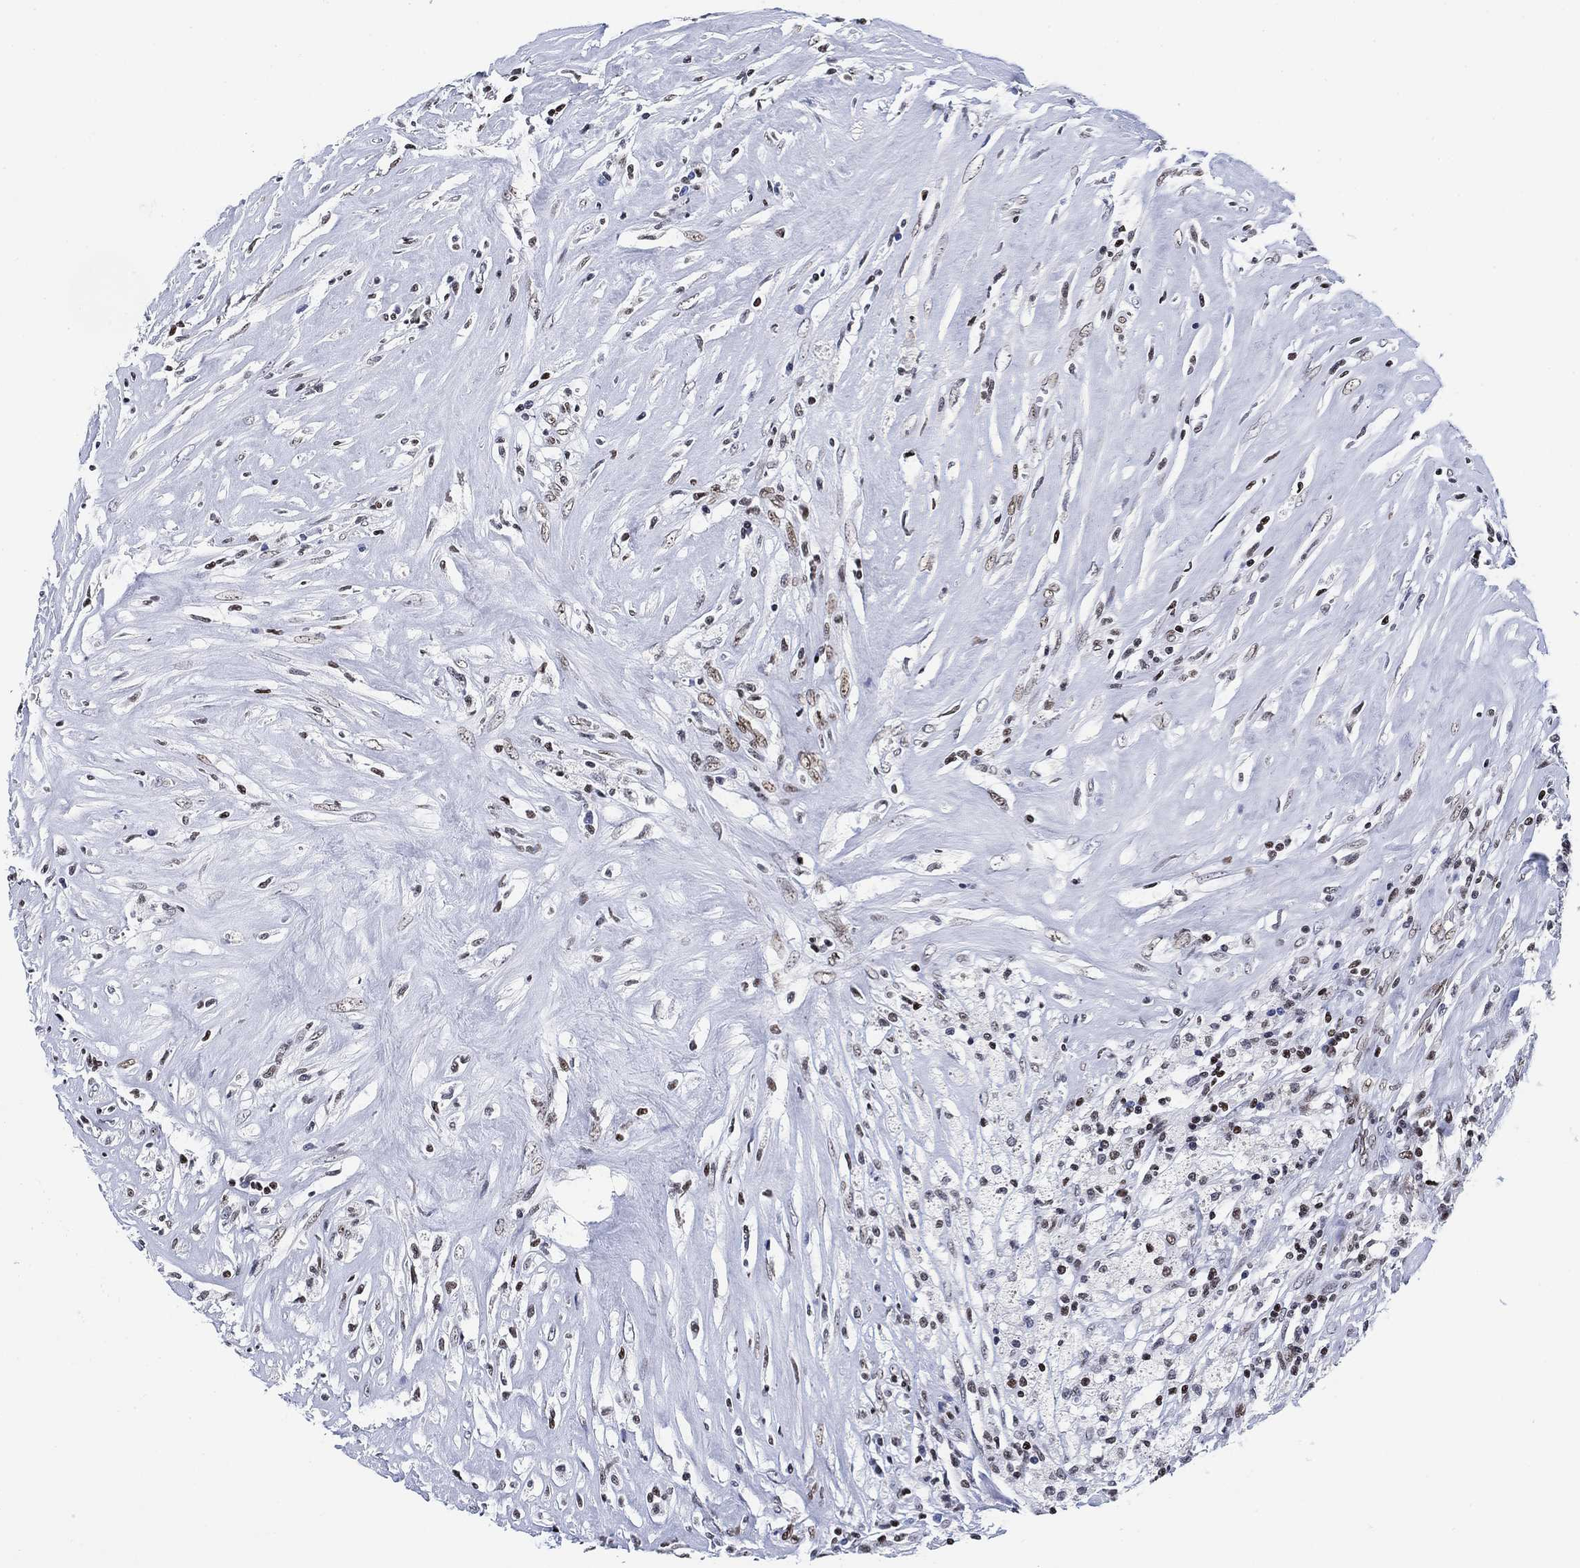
{"staining": {"intensity": "moderate", "quantity": "<25%", "location": "nuclear"}, "tissue": "testis cancer", "cell_type": "Tumor cells", "image_type": "cancer", "snomed": [{"axis": "morphology", "description": "Necrosis, NOS"}, {"axis": "morphology", "description": "Carcinoma, Embryonal, NOS"}, {"axis": "topography", "description": "Testis"}], "caption": "High-magnification brightfield microscopy of testis cancer (embryonal carcinoma) stained with DAB (3,3'-diaminobenzidine) (brown) and counterstained with hematoxylin (blue). tumor cells exhibit moderate nuclear staining is appreciated in about<25% of cells. The staining was performed using DAB (3,3'-diaminobenzidine), with brown indicating positive protein expression. Nuclei are stained blue with hematoxylin.", "gene": "H1-10", "patient": {"sex": "male", "age": 19}}